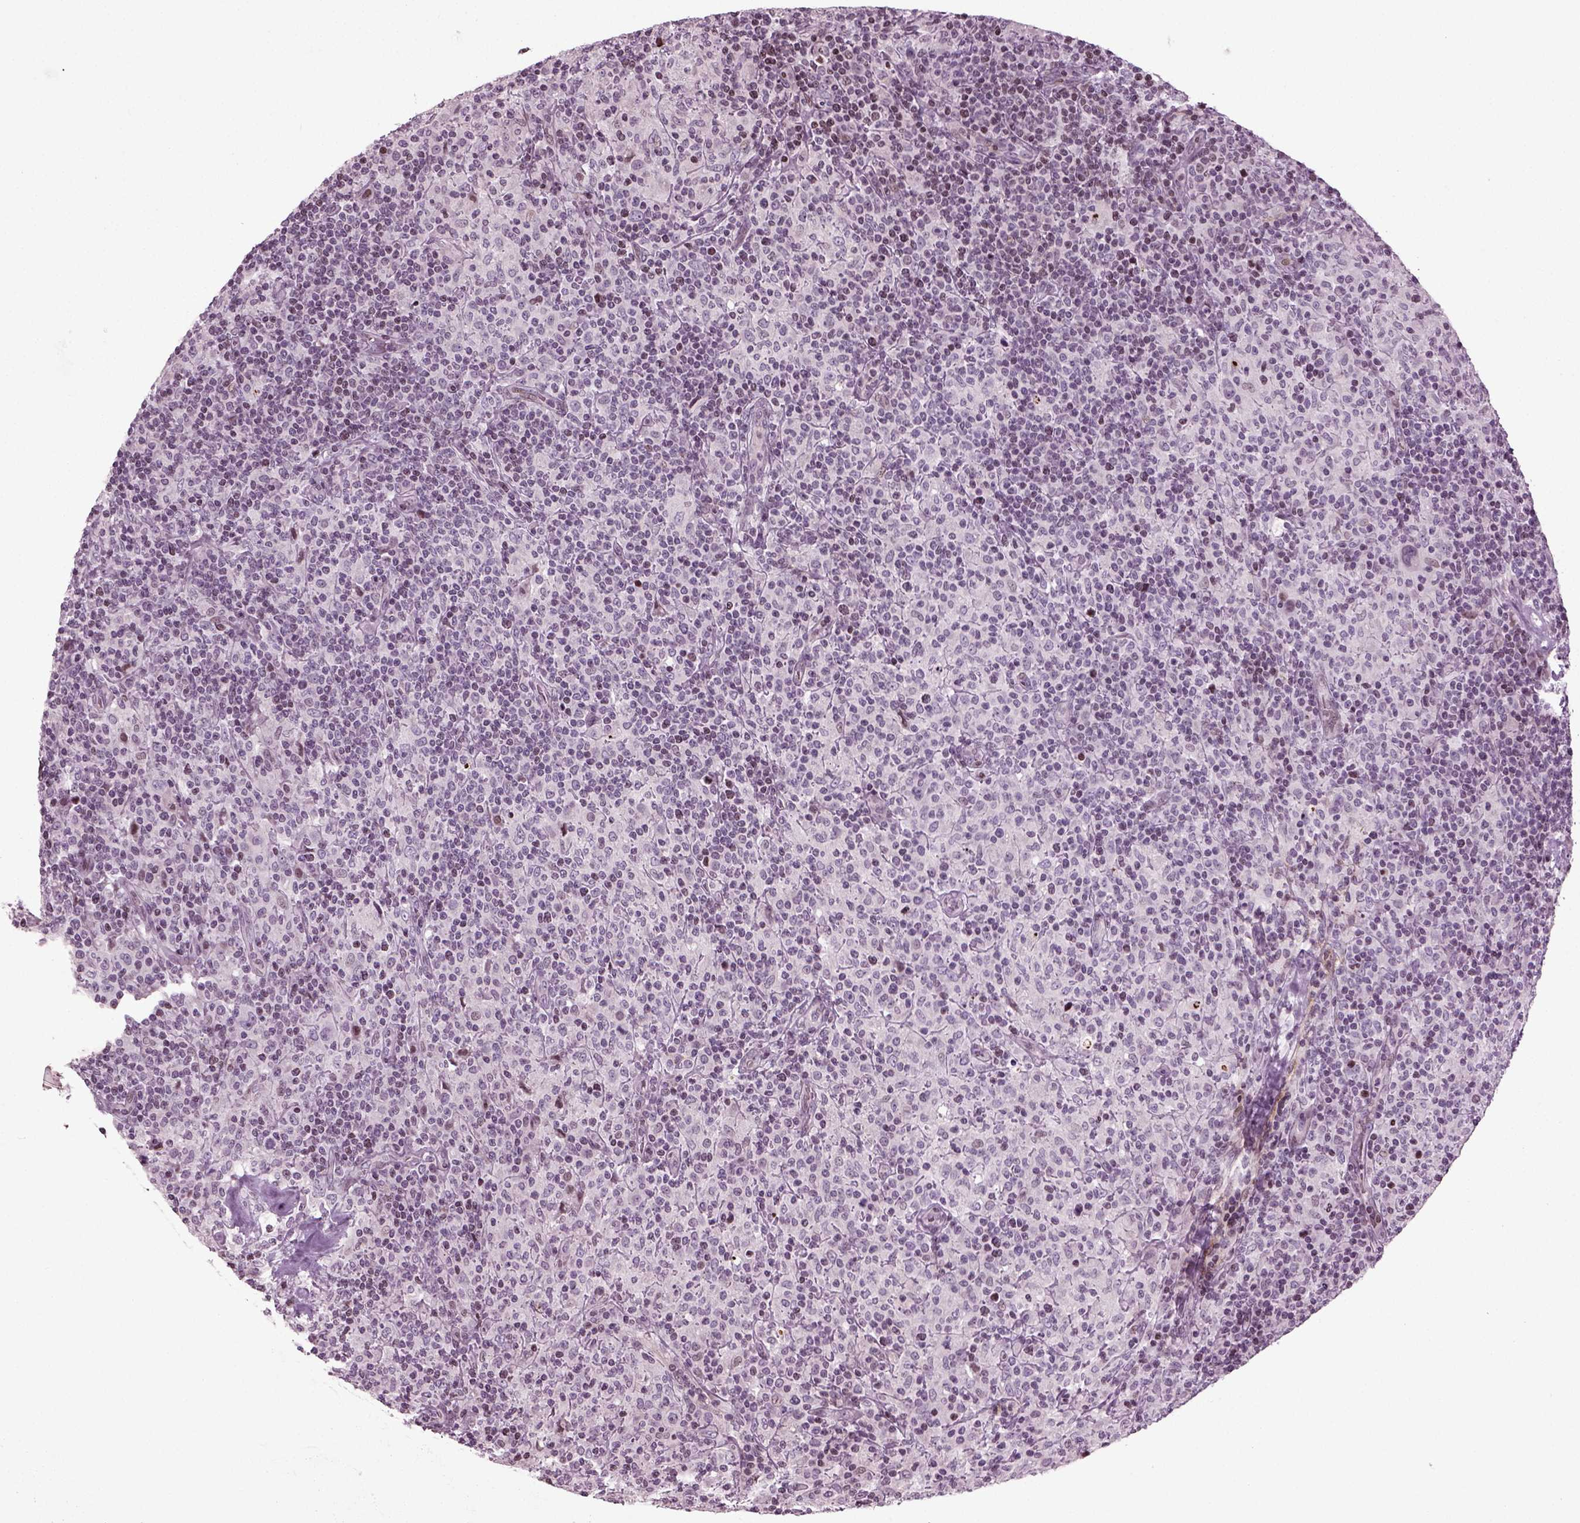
{"staining": {"intensity": "negative", "quantity": "none", "location": "none"}, "tissue": "lymphoma", "cell_type": "Tumor cells", "image_type": "cancer", "snomed": [{"axis": "morphology", "description": "Hodgkin's disease, NOS"}, {"axis": "topography", "description": "Lymph node"}], "caption": "Tumor cells show no significant positivity in lymphoma.", "gene": "HEYL", "patient": {"sex": "male", "age": 70}}